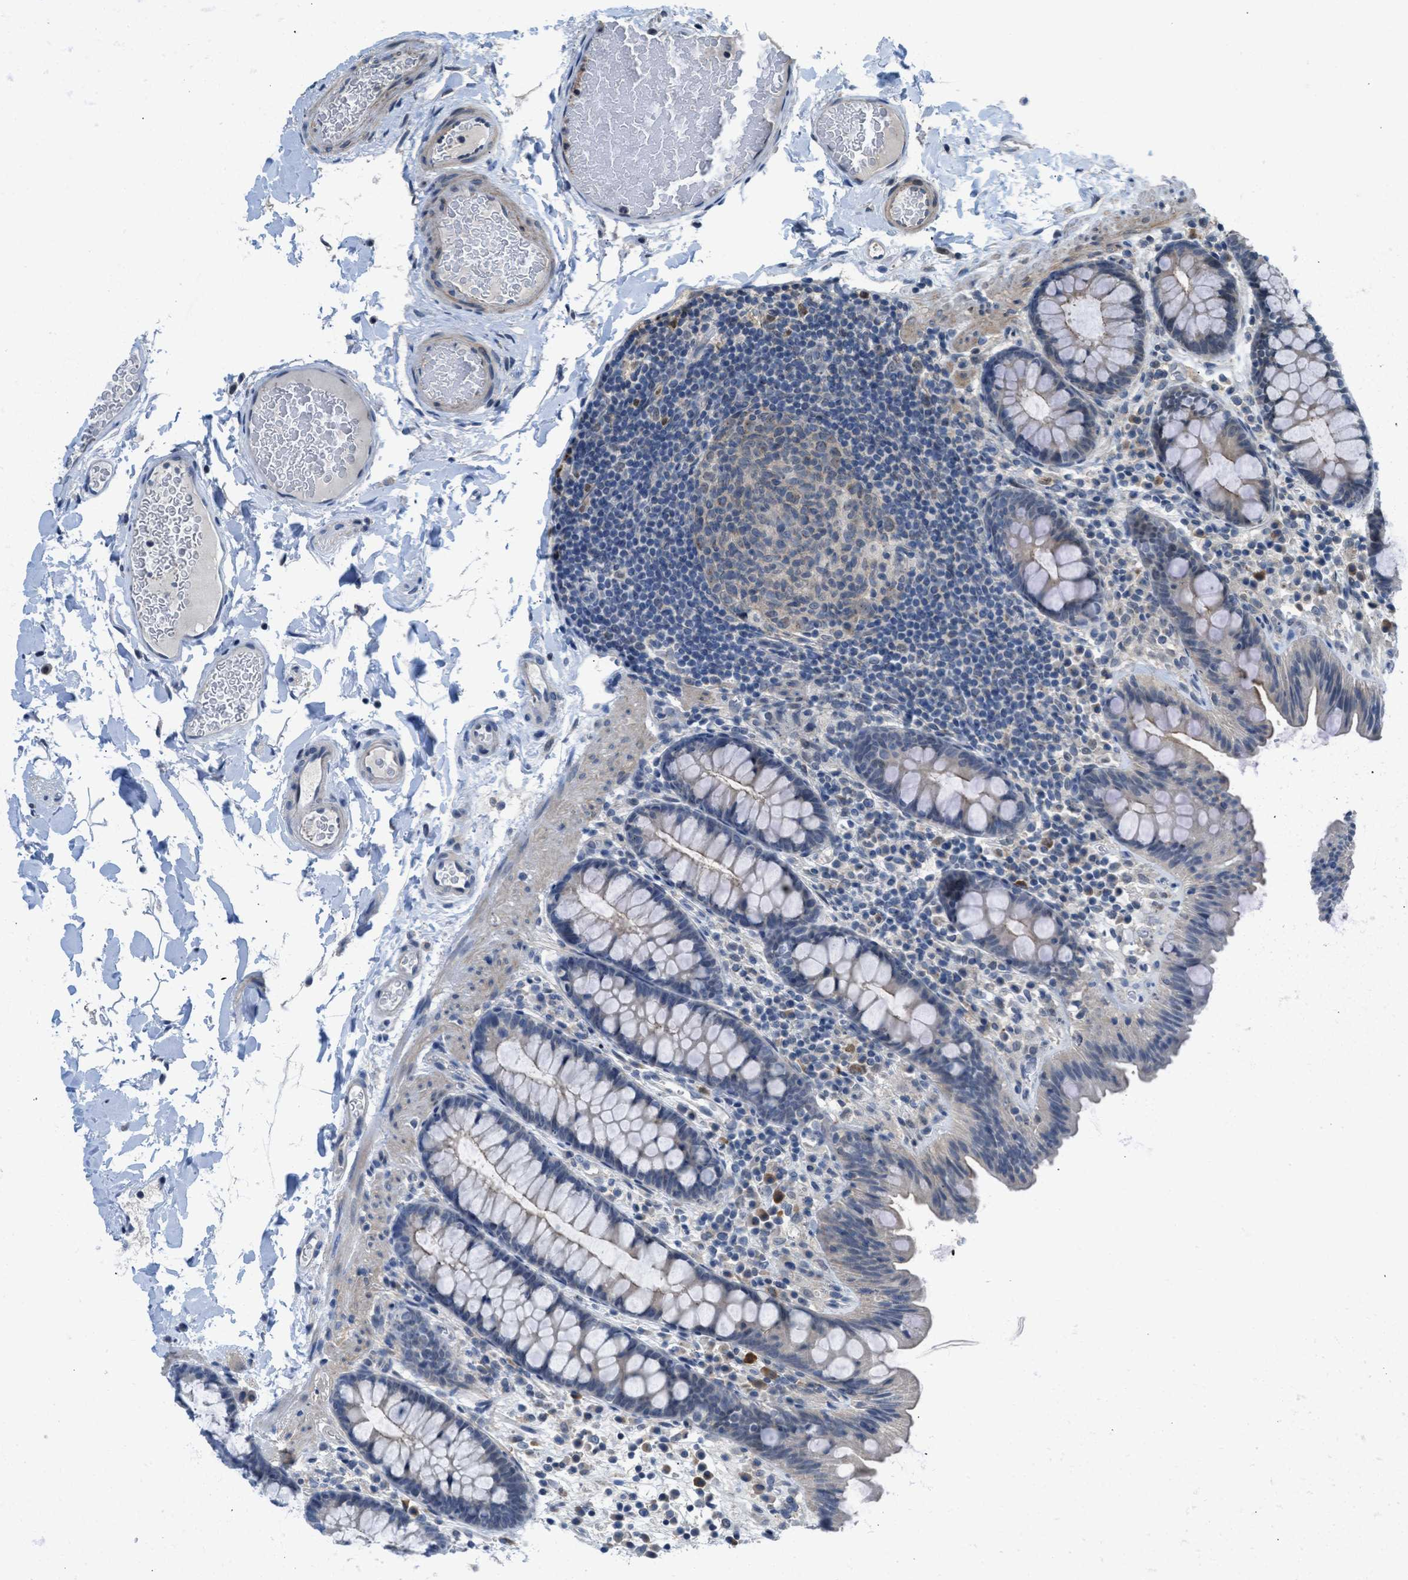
{"staining": {"intensity": "negative", "quantity": "none", "location": "none"}, "tissue": "colon", "cell_type": "Endothelial cells", "image_type": "normal", "snomed": [{"axis": "morphology", "description": "Normal tissue, NOS"}, {"axis": "topography", "description": "Colon"}], "caption": "An immunohistochemistry photomicrograph of normal colon is shown. There is no staining in endothelial cells of colon. (Stains: DAB immunohistochemistry (IHC) with hematoxylin counter stain, Microscopy: brightfield microscopy at high magnification).", "gene": "TTBK2", "patient": {"sex": "female", "age": 80}}